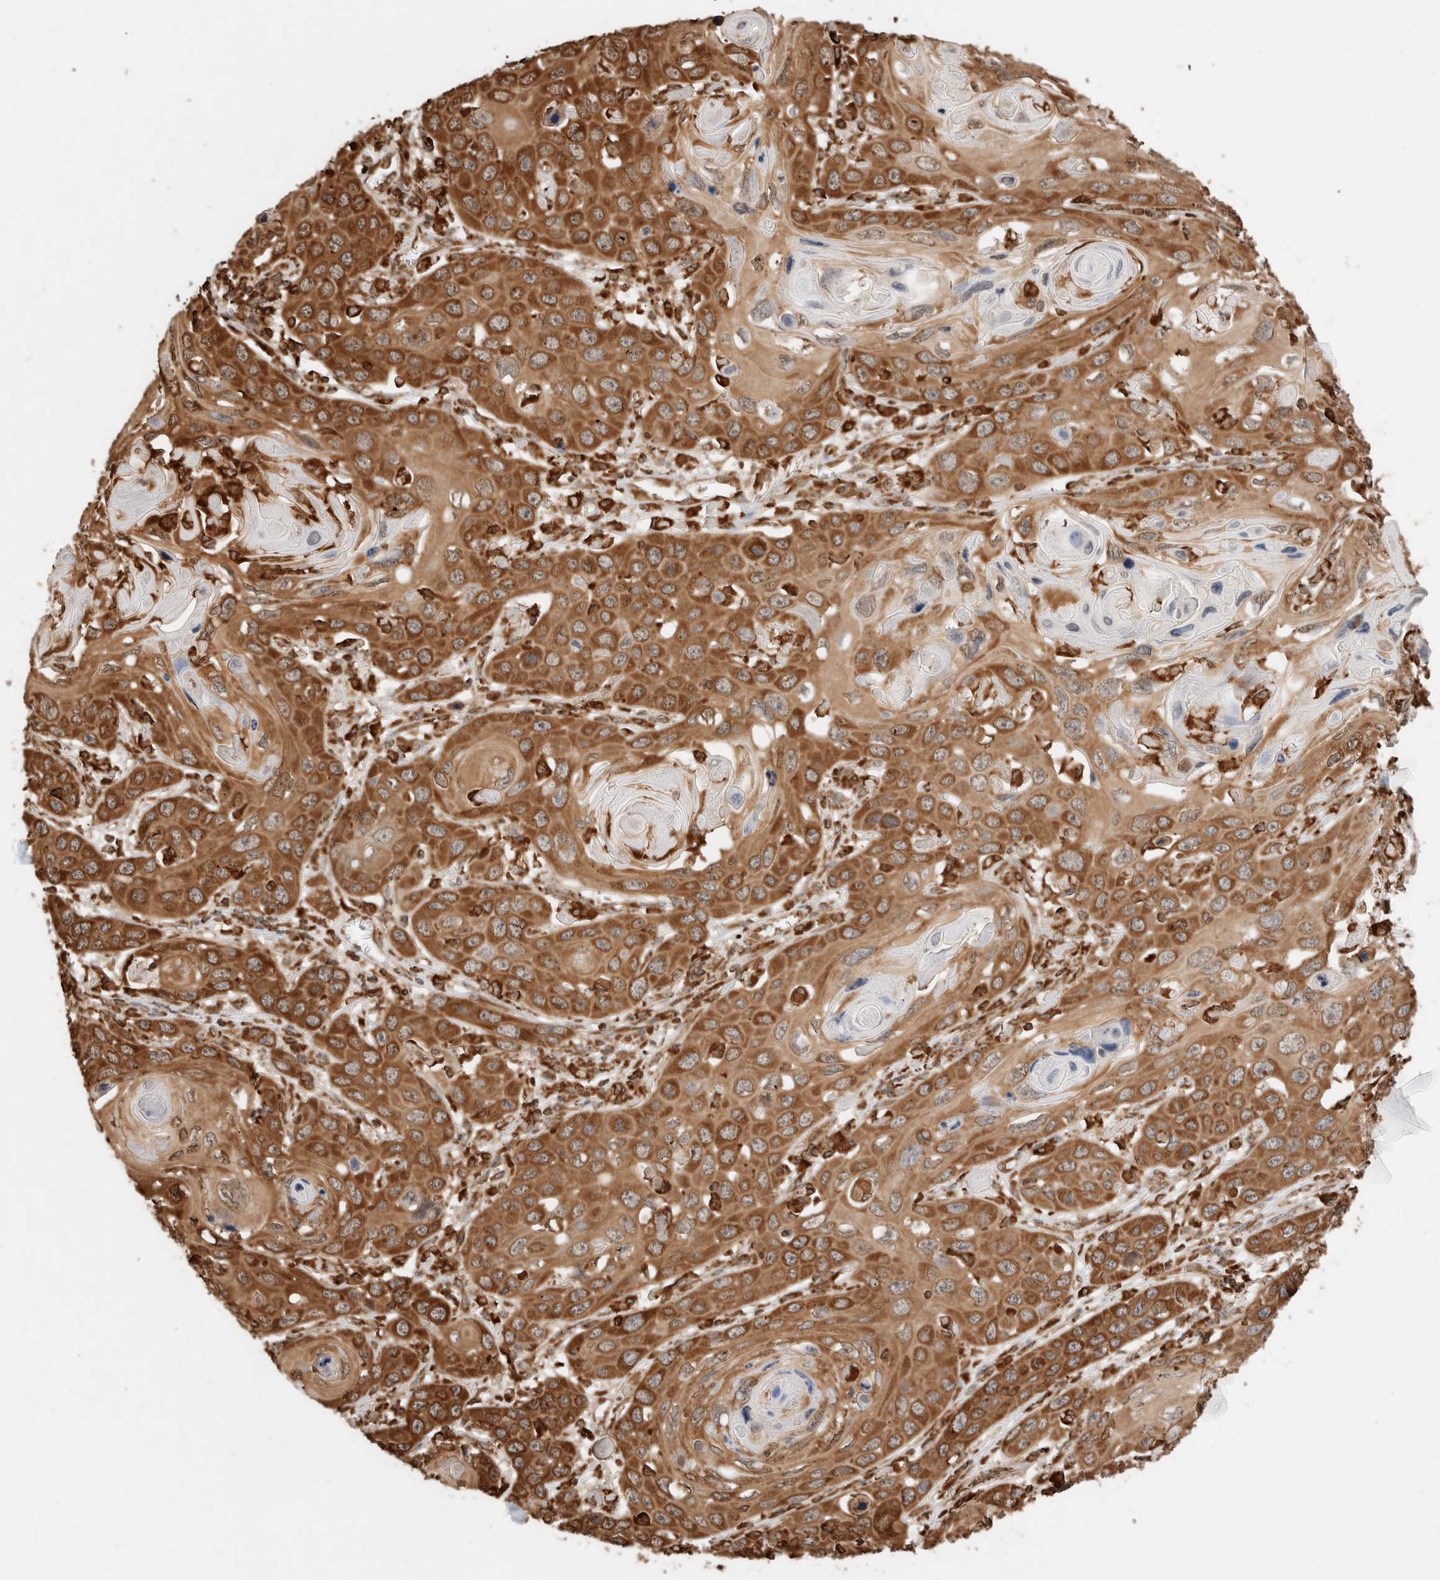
{"staining": {"intensity": "moderate", "quantity": ">75%", "location": "cytoplasmic/membranous"}, "tissue": "skin cancer", "cell_type": "Tumor cells", "image_type": "cancer", "snomed": [{"axis": "morphology", "description": "Squamous cell carcinoma, NOS"}, {"axis": "topography", "description": "Skin"}], "caption": "Immunohistochemistry (DAB (3,3'-diaminobenzidine)) staining of skin cancer (squamous cell carcinoma) exhibits moderate cytoplasmic/membranous protein expression in approximately >75% of tumor cells.", "gene": "ERAP1", "patient": {"sex": "male", "age": 55}}